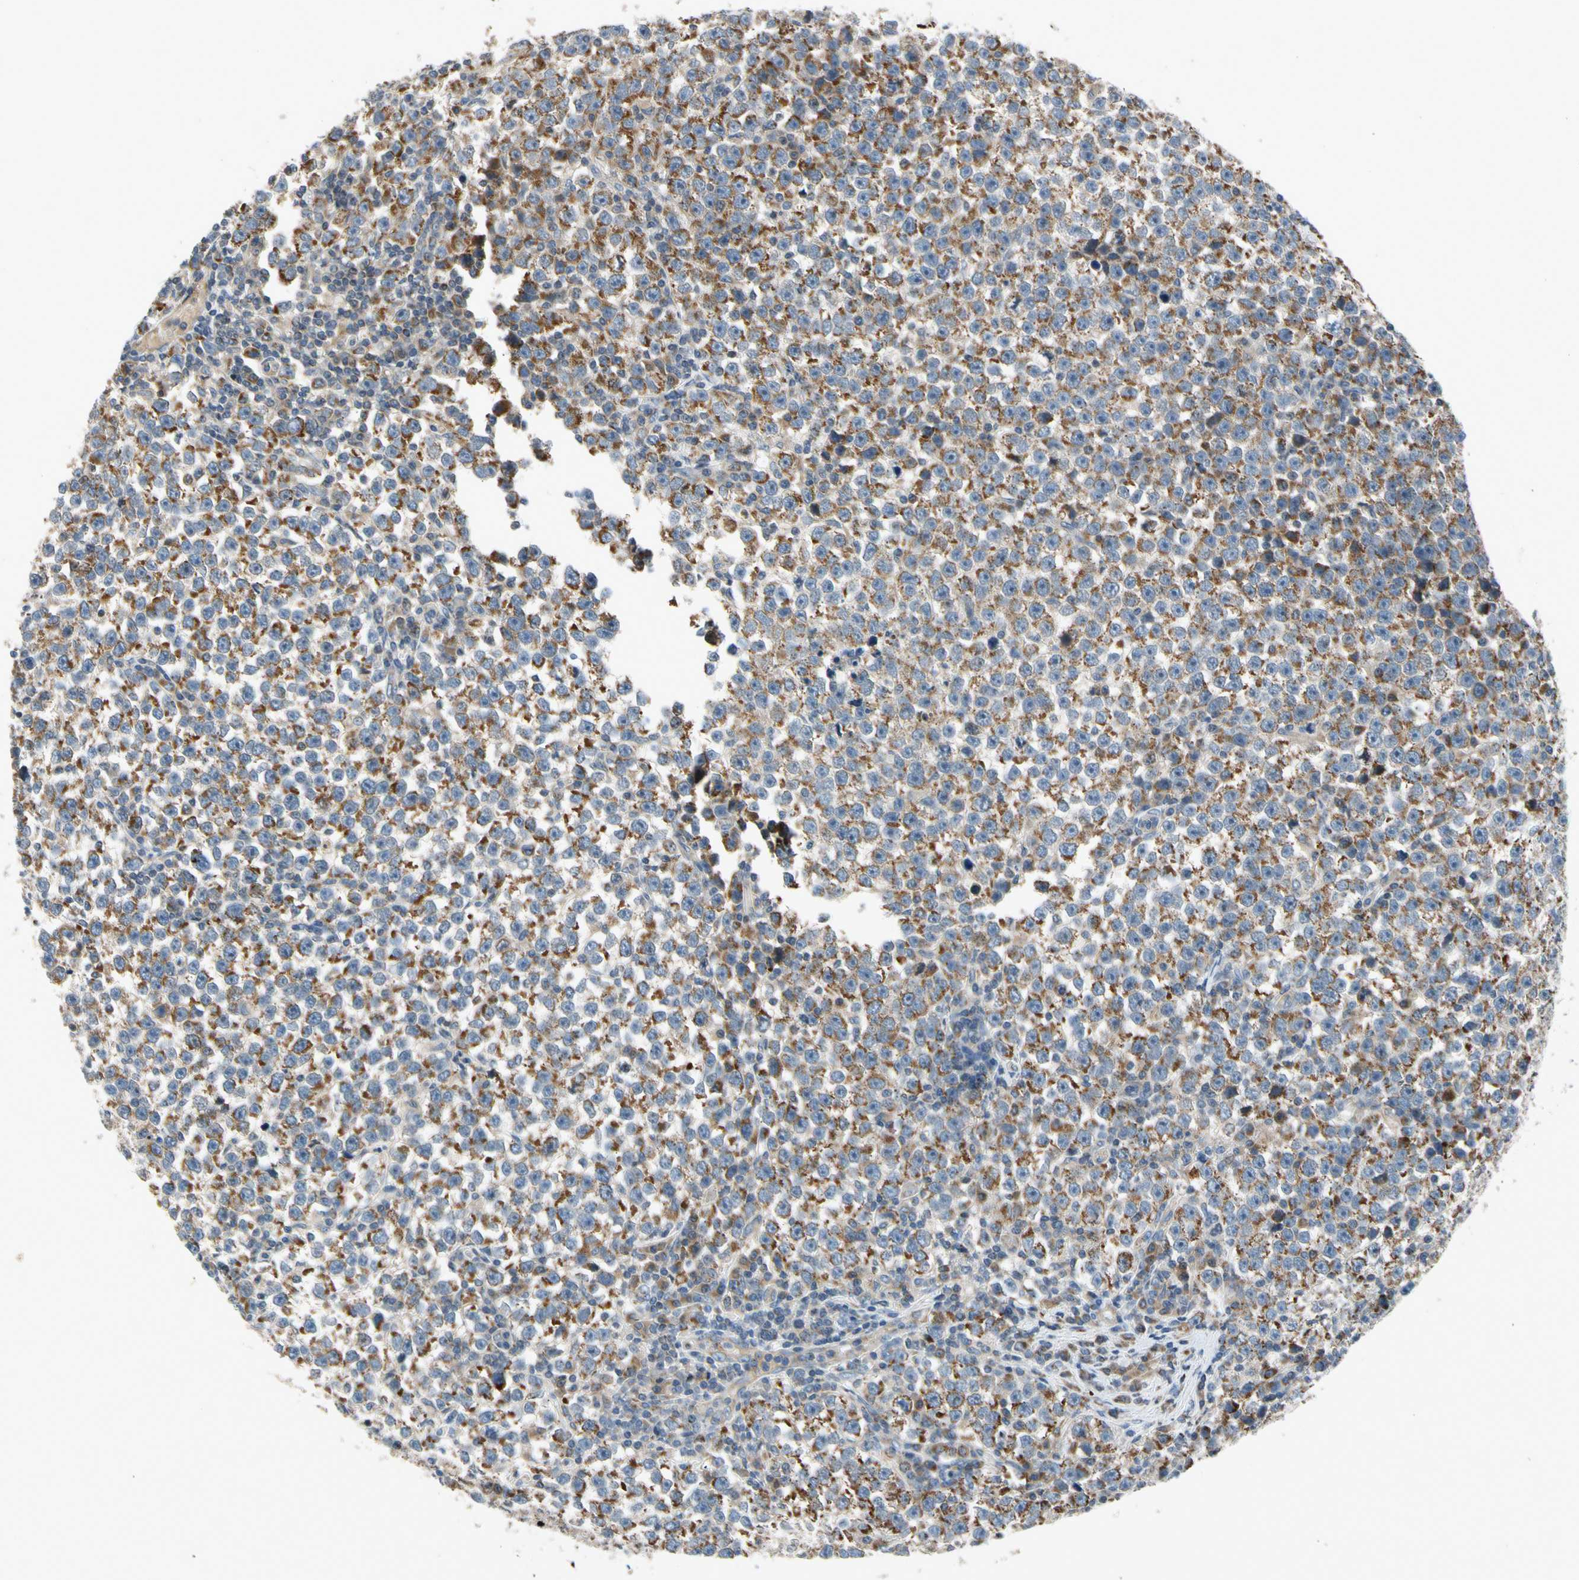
{"staining": {"intensity": "moderate", "quantity": ">75%", "location": "cytoplasmic/membranous"}, "tissue": "testis cancer", "cell_type": "Tumor cells", "image_type": "cancer", "snomed": [{"axis": "morphology", "description": "Seminoma, NOS"}, {"axis": "topography", "description": "Testis"}], "caption": "Testis cancer (seminoma) tissue exhibits moderate cytoplasmic/membranous expression in approximately >75% of tumor cells, visualized by immunohistochemistry. (DAB (3,3'-diaminobenzidine) IHC, brown staining for protein, blue staining for nuclei).", "gene": "NPHP3", "patient": {"sex": "male", "age": 43}}